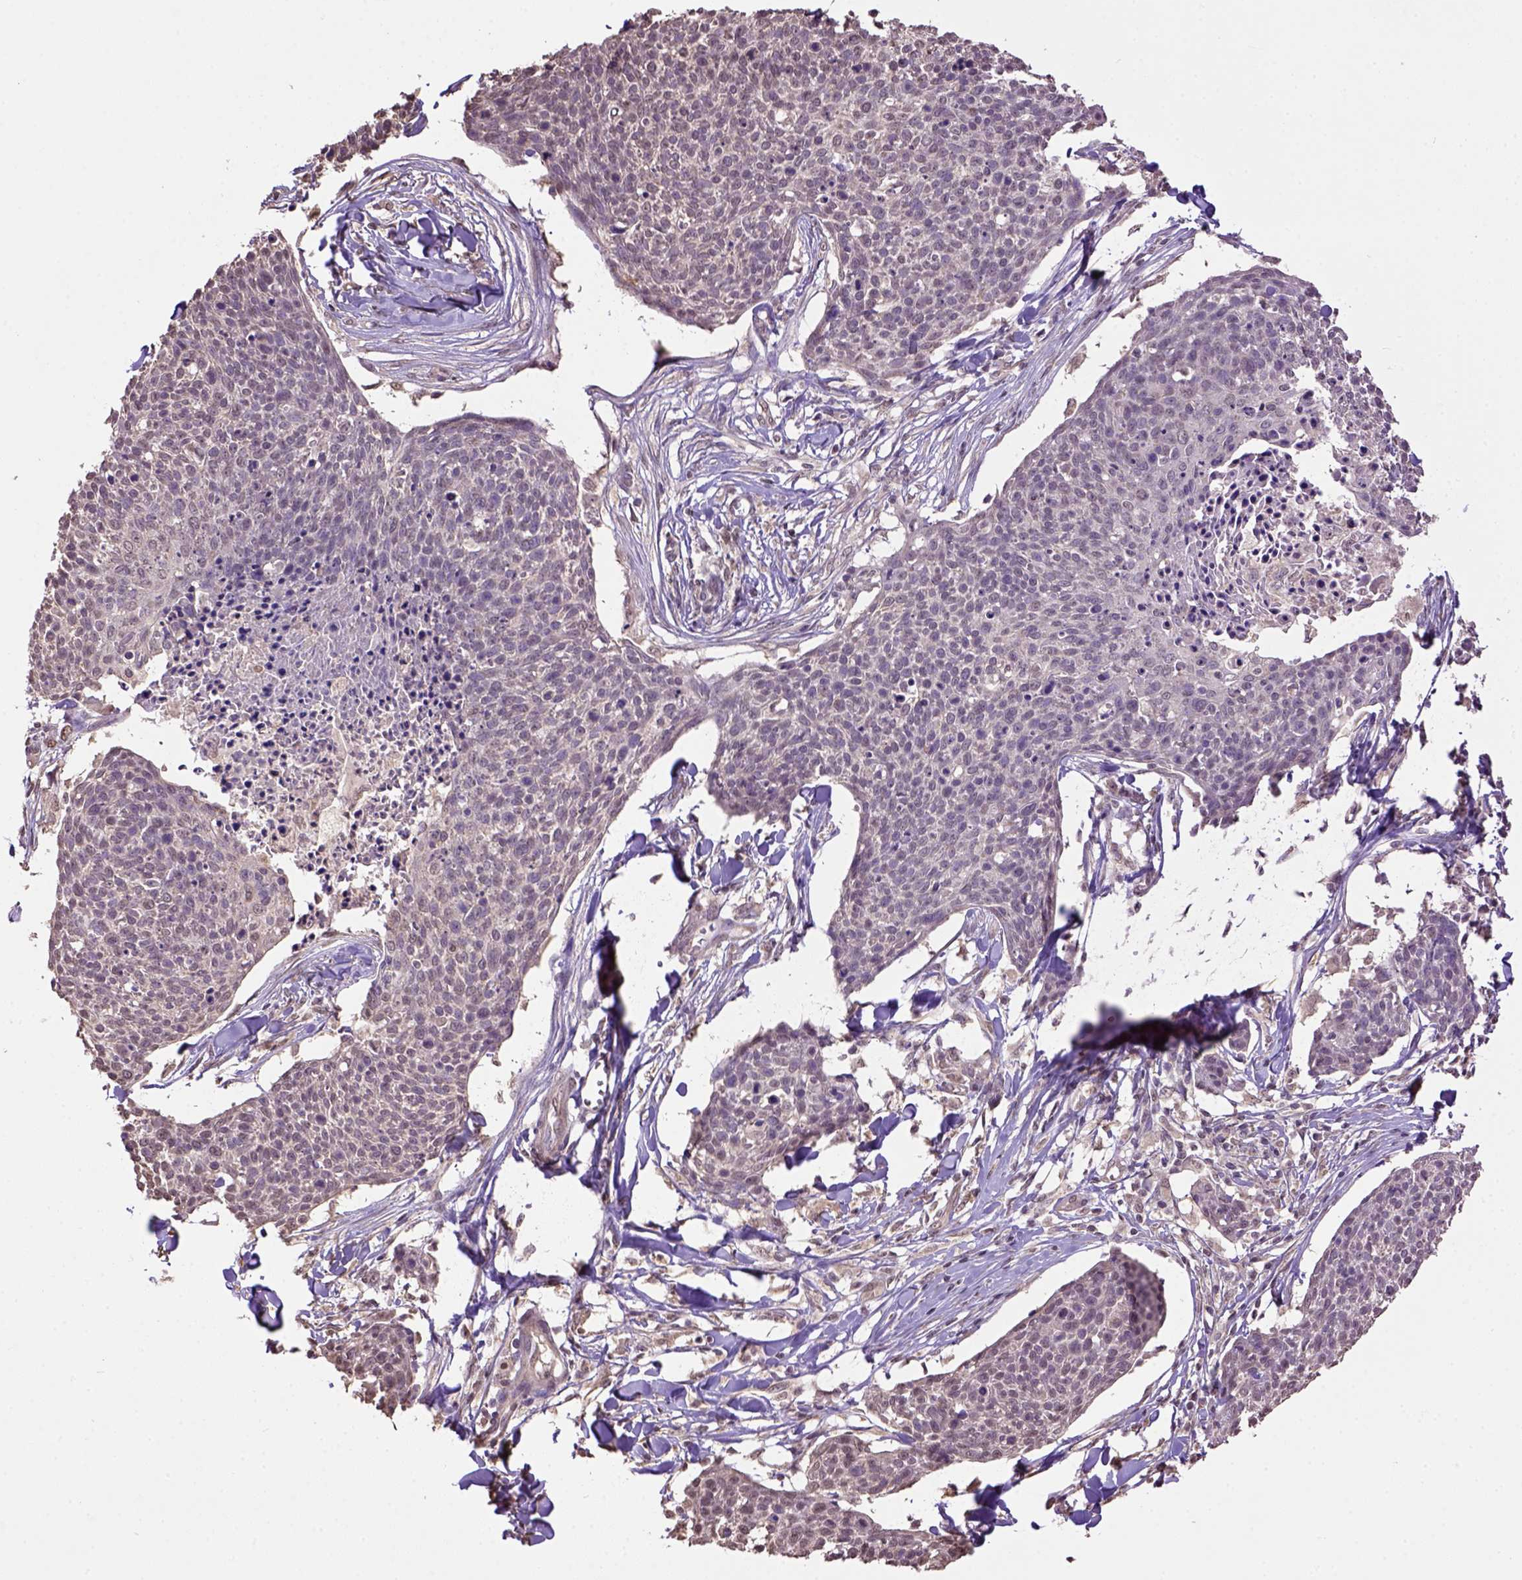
{"staining": {"intensity": "weak", "quantity": "<25%", "location": "cytoplasmic/membranous"}, "tissue": "skin cancer", "cell_type": "Tumor cells", "image_type": "cancer", "snomed": [{"axis": "morphology", "description": "Squamous cell carcinoma, NOS"}, {"axis": "topography", "description": "Skin"}, {"axis": "topography", "description": "Vulva"}], "caption": "There is no significant expression in tumor cells of skin squamous cell carcinoma.", "gene": "WDR17", "patient": {"sex": "female", "age": 75}}